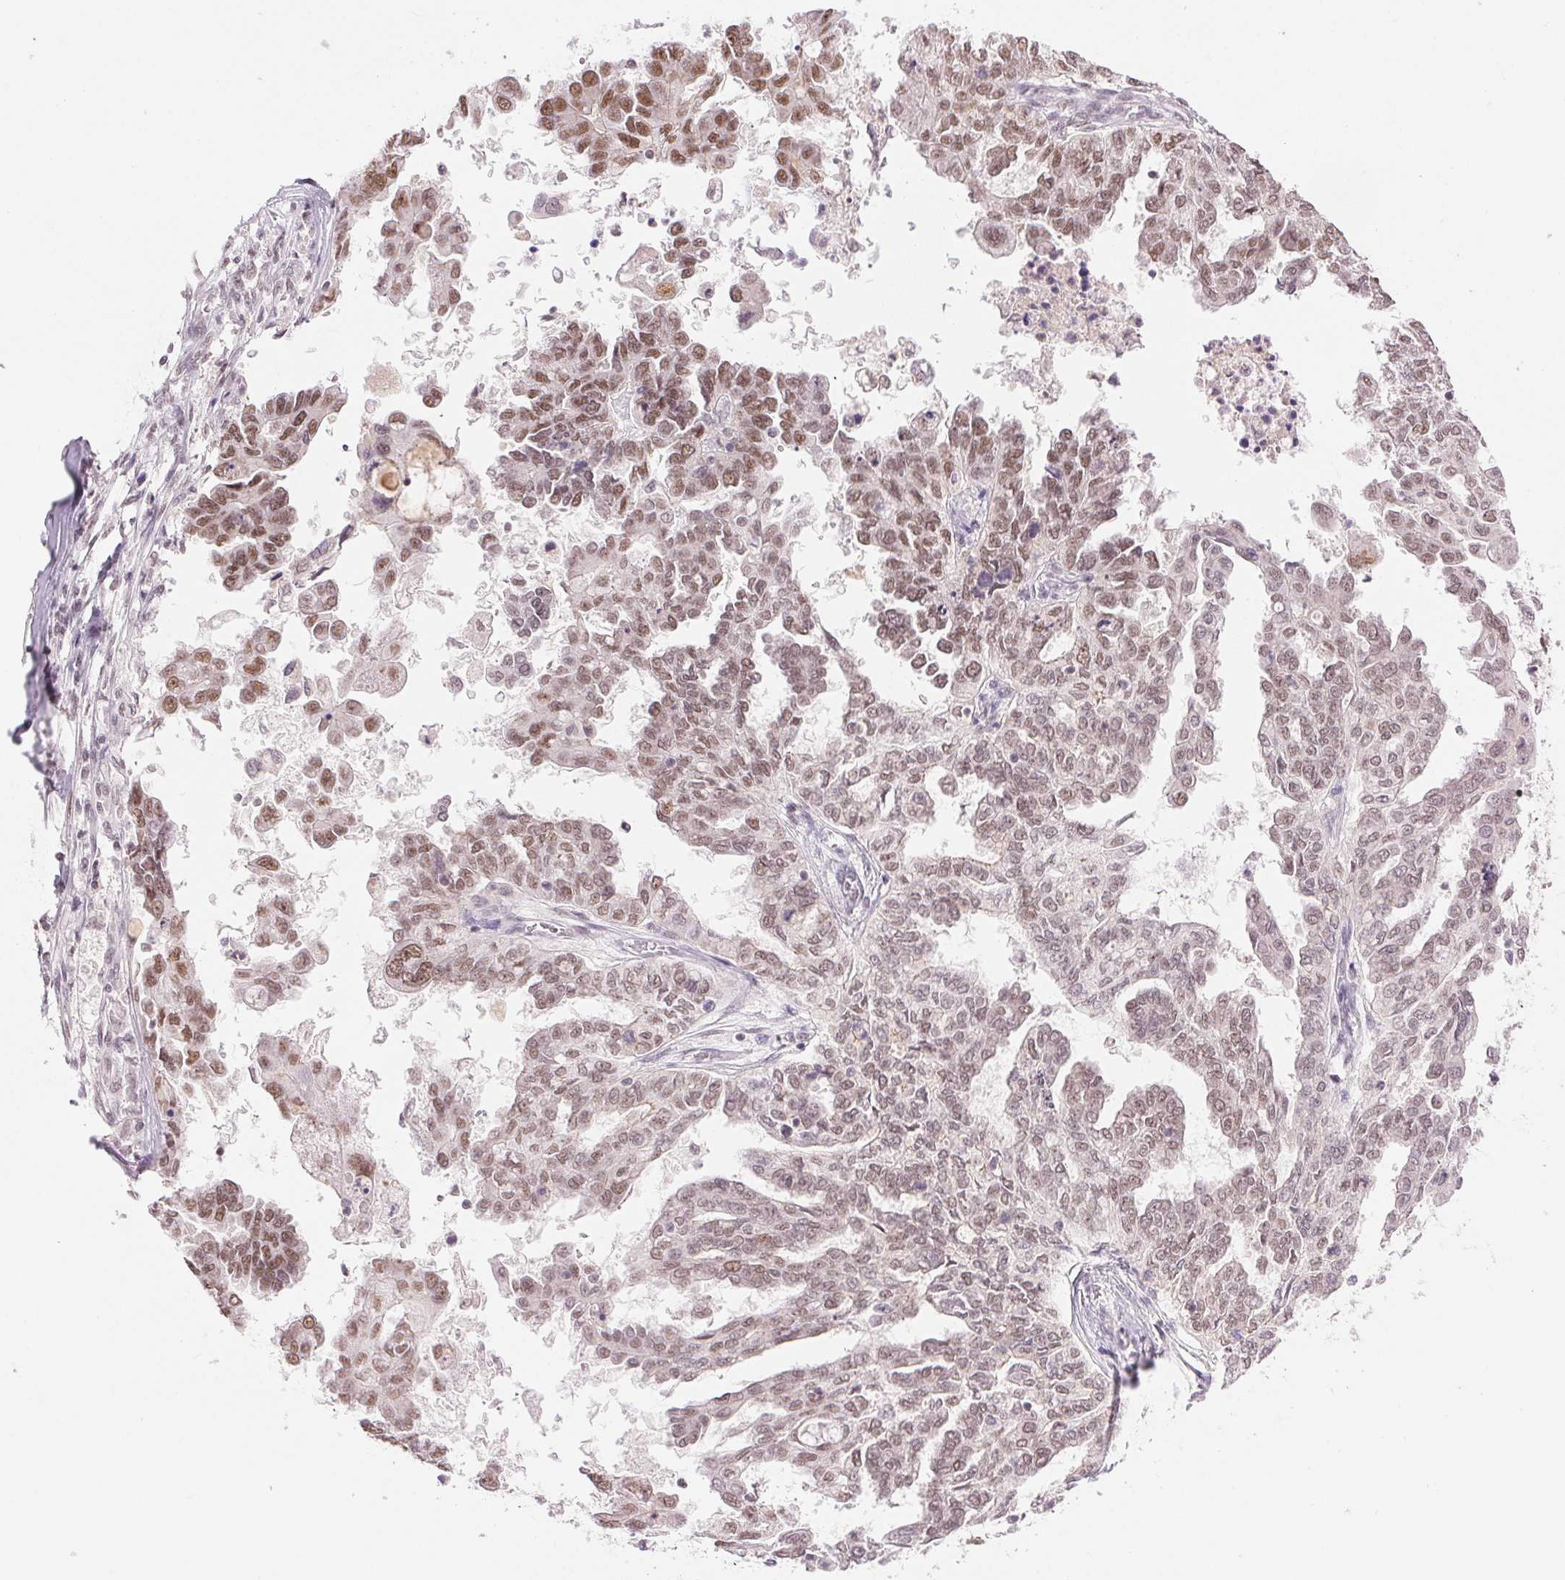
{"staining": {"intensity": "moderate", "quantity": ">75%", "location": "nuclear"}, "tissue": "ovarian cancer", "cell_type": "Tumor cells", "image_type": "cancer", "snomed": [{"axis": "morphology", "description": "Cystadenocarcinoma, serous, NOS"}, {"axis": "topography", "description": "Ovary"}], "caption": "This histopathology image displays immunohistochemistry staining of ovarian cancer (serous cystadenocarcinoma), with medium moderate nuclear positivity in approximately >75% of tumor cells.", "gene": "RPRD1B", "patient": {"sex": "female", "age": 53}}